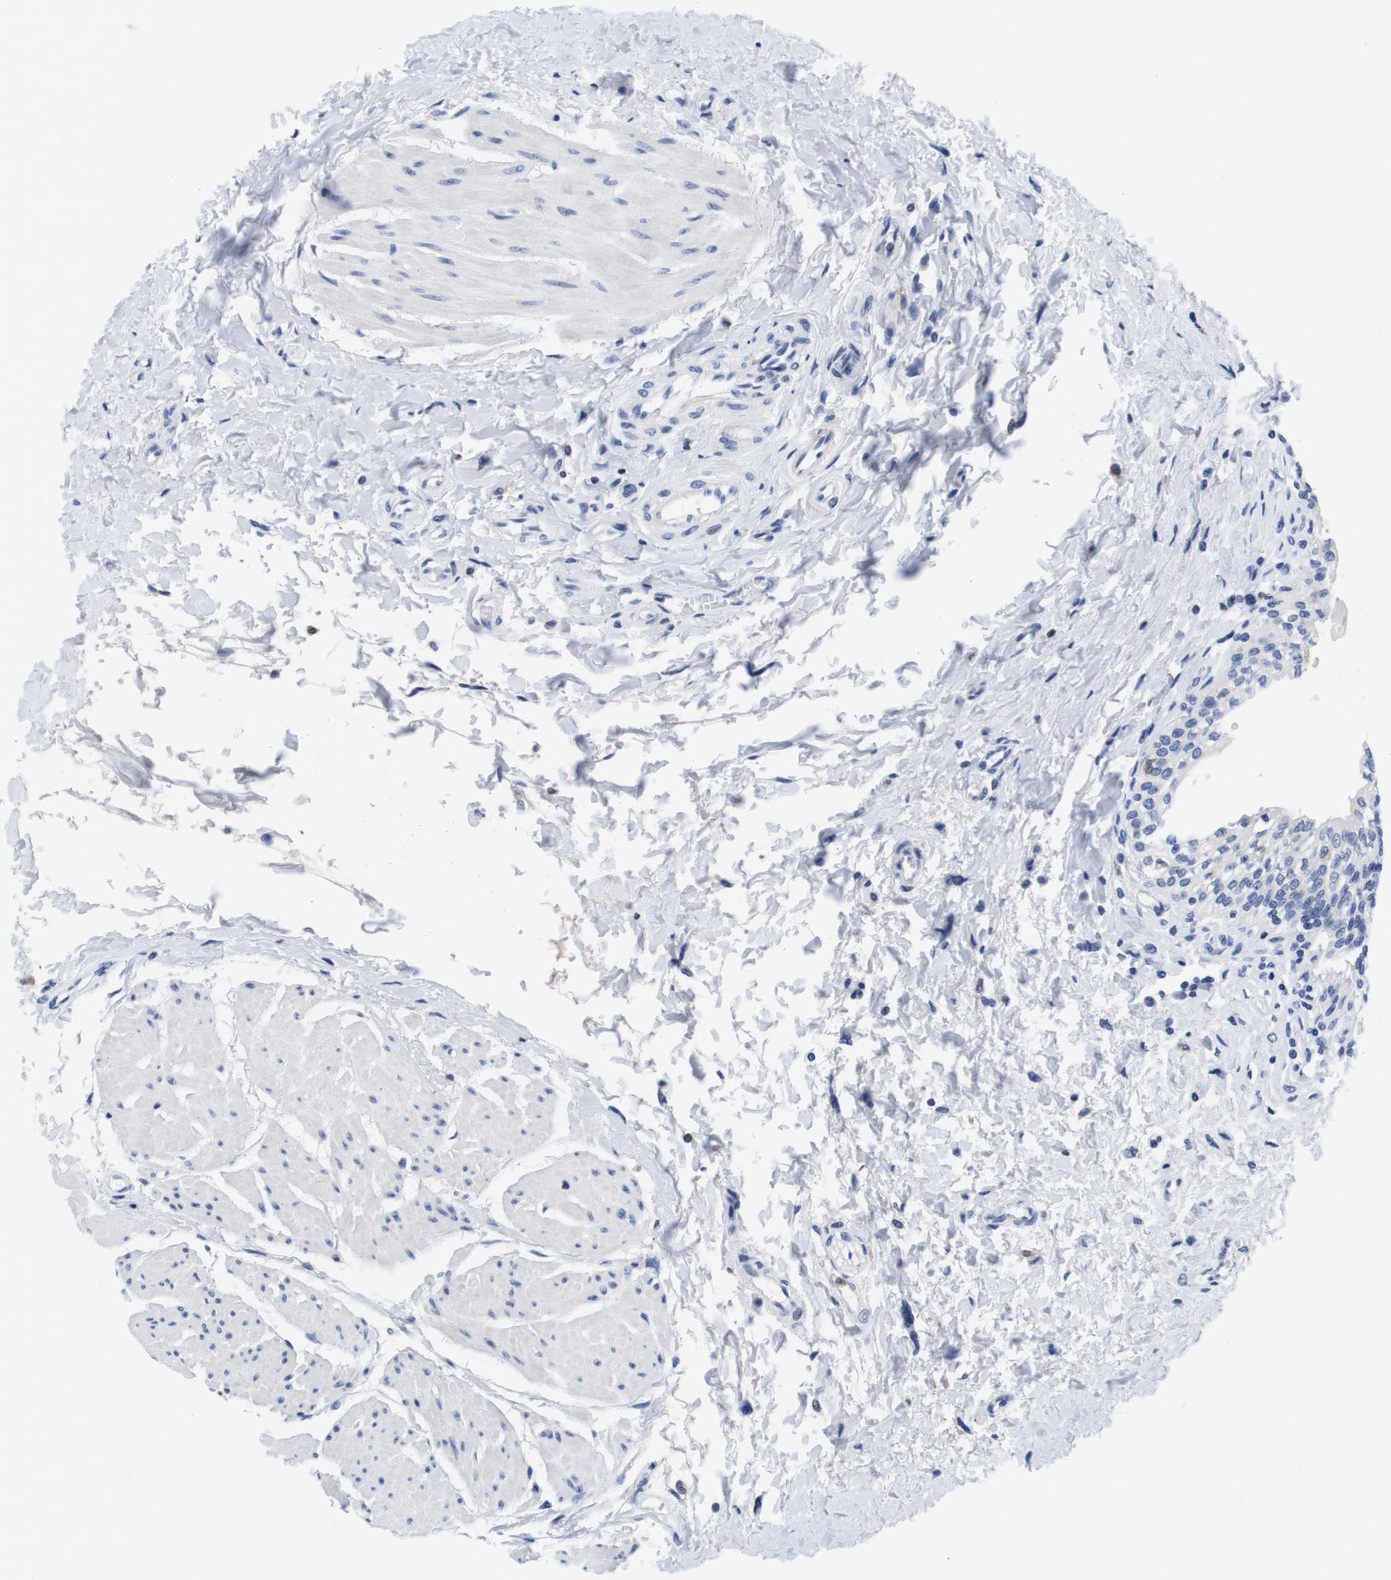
{"staining": {"intensity": "negative", "quantity": "none", "location": "none"}, "tissue": "urinary bladder", "cell_type": "Urothelial cells", "image_type": "normal", "snomed": [{"axis": "morphology", "description": "Normal tissue, NOS"}, {"axis": "topography", "description": "Urinary bladder"}], "caption": "Immunohistochemical staining of normal human urinary bladder exhibits no significant expression in urothelial cells. The staining is performed using DAB (3,3'-diaminobenzidine) brown chromogen with nuclei counter-stained in using hematoxylin.", "gene": "HMOX1", "patient": {"sex": "male", "age": 55}}